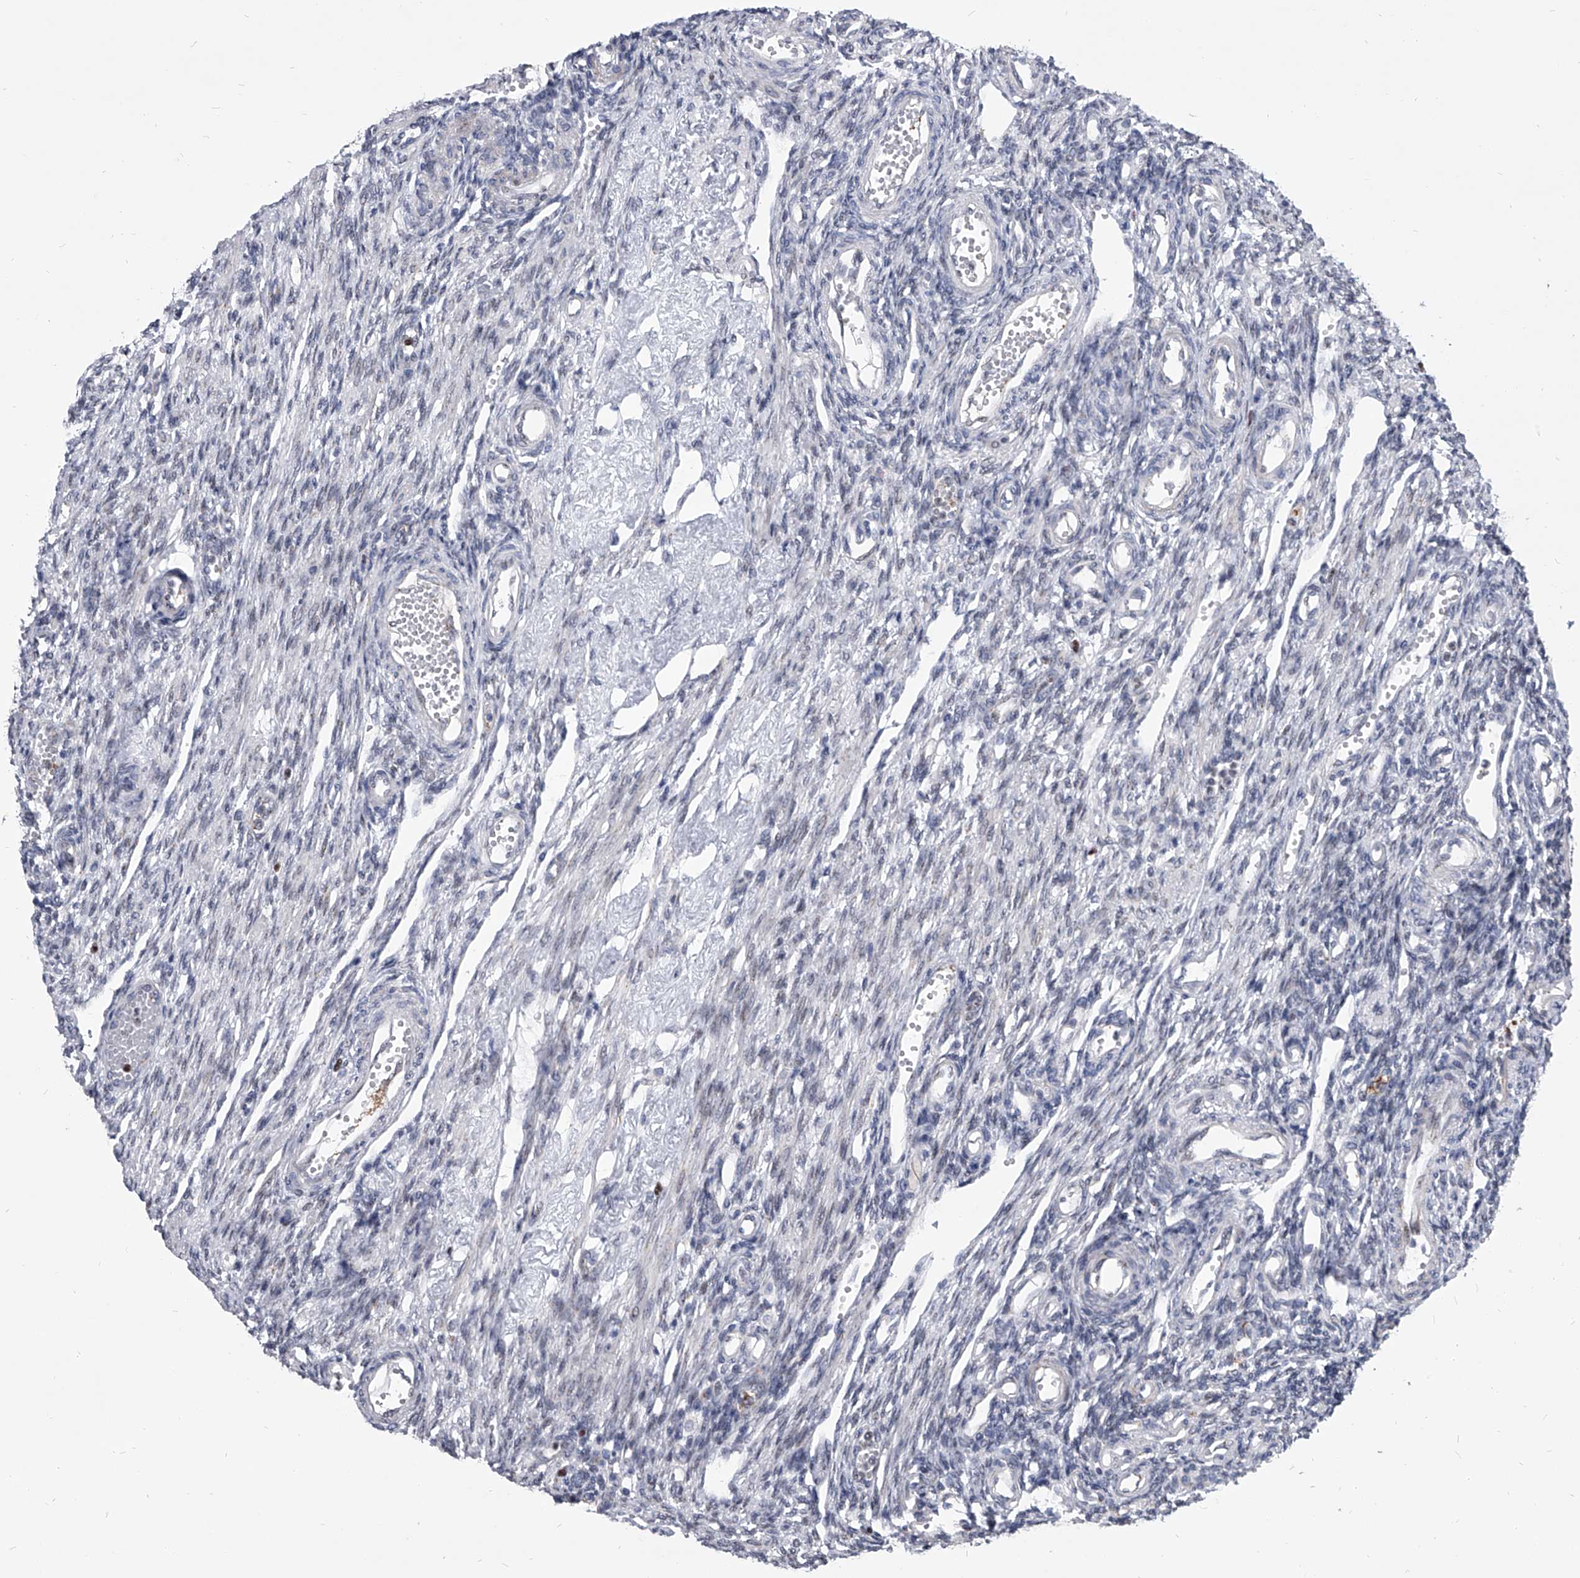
{"staining": {"intensity": "negative", "quantity": "none", "location": "none"}, "tissue": "ovary", "cell_type": "Ovarian stroma cells", "image_type": "normal", "snomed": [{"axis": "morphology", "description": "Normal tissue, NOS"}, {"axis": "morphology", "description": "Cyst, NOS"}, {"axis": "topography", "description": "Ovary"}], "caption": "Ovarian stroma cells show no significant positivity in benign ovary. The staining is performed using DAB brown chromogen with nuclei counter-stained in using hematoxylin.", "gene": "EVA1C", "patient": {"sex": "female", "age": 33}}